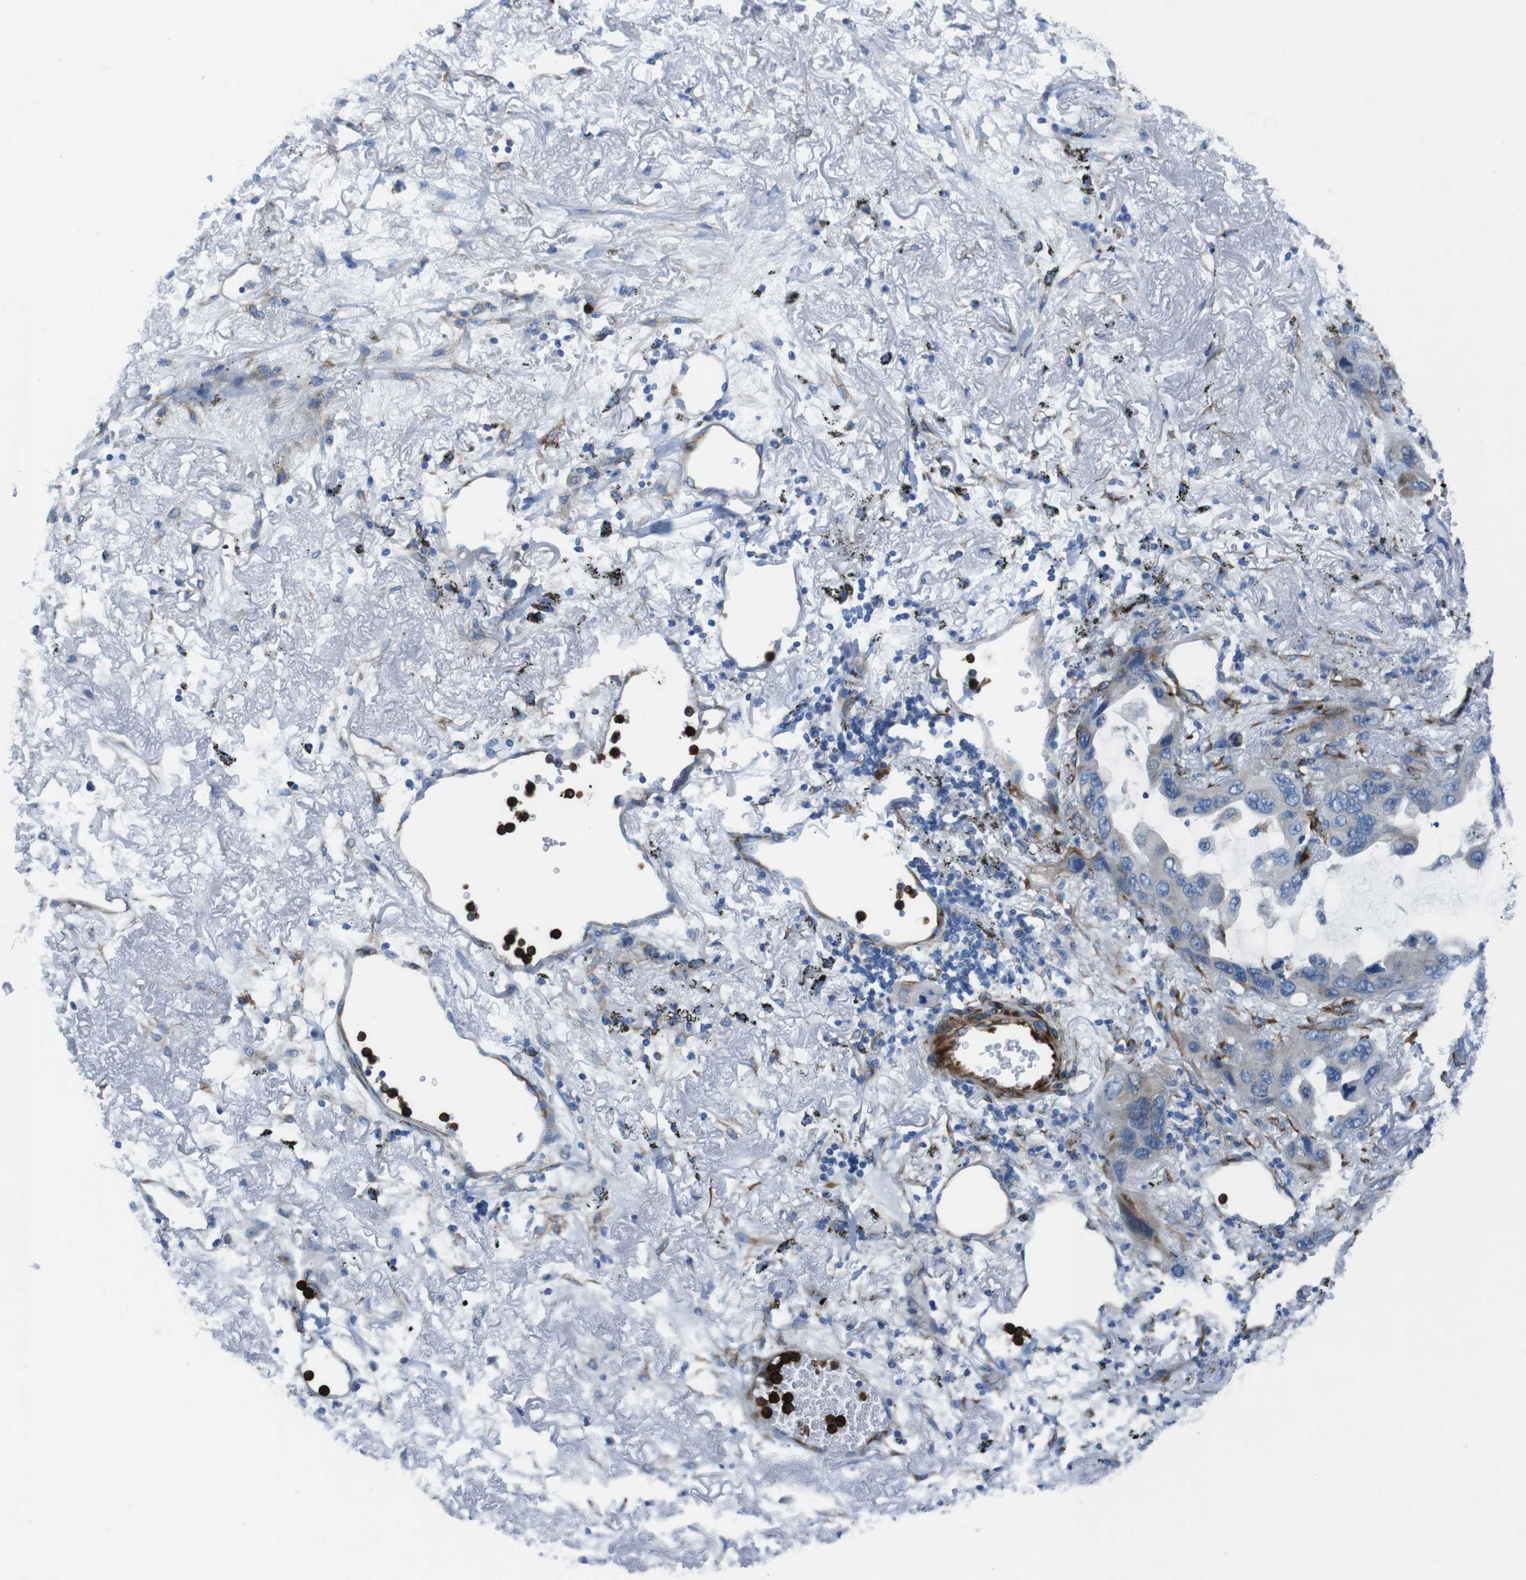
{"staining": {"intensity": "weak", "quantity": "<25%", "location": "cytoplasmic/membranous"}, "tissue": "lung cancer", "cell_type": "Tumor cells", "image_type": "cancer", "snomed": [{"axis": "morphology", "description": "Squamous cell carcinoma, NOS"}, {"axis": "topography", "description": "Lung"}], "caption": "Tumor cells show no significant protein positivity in lung squamous cell carcinoma. The staining is performed using DAB (3,3'-diaminobenzidine) brown chromogen with nuclei counter-stained in using hematoxylin.", "gene": "EMP2", "patient": {"sex": "female", "age": 73}}